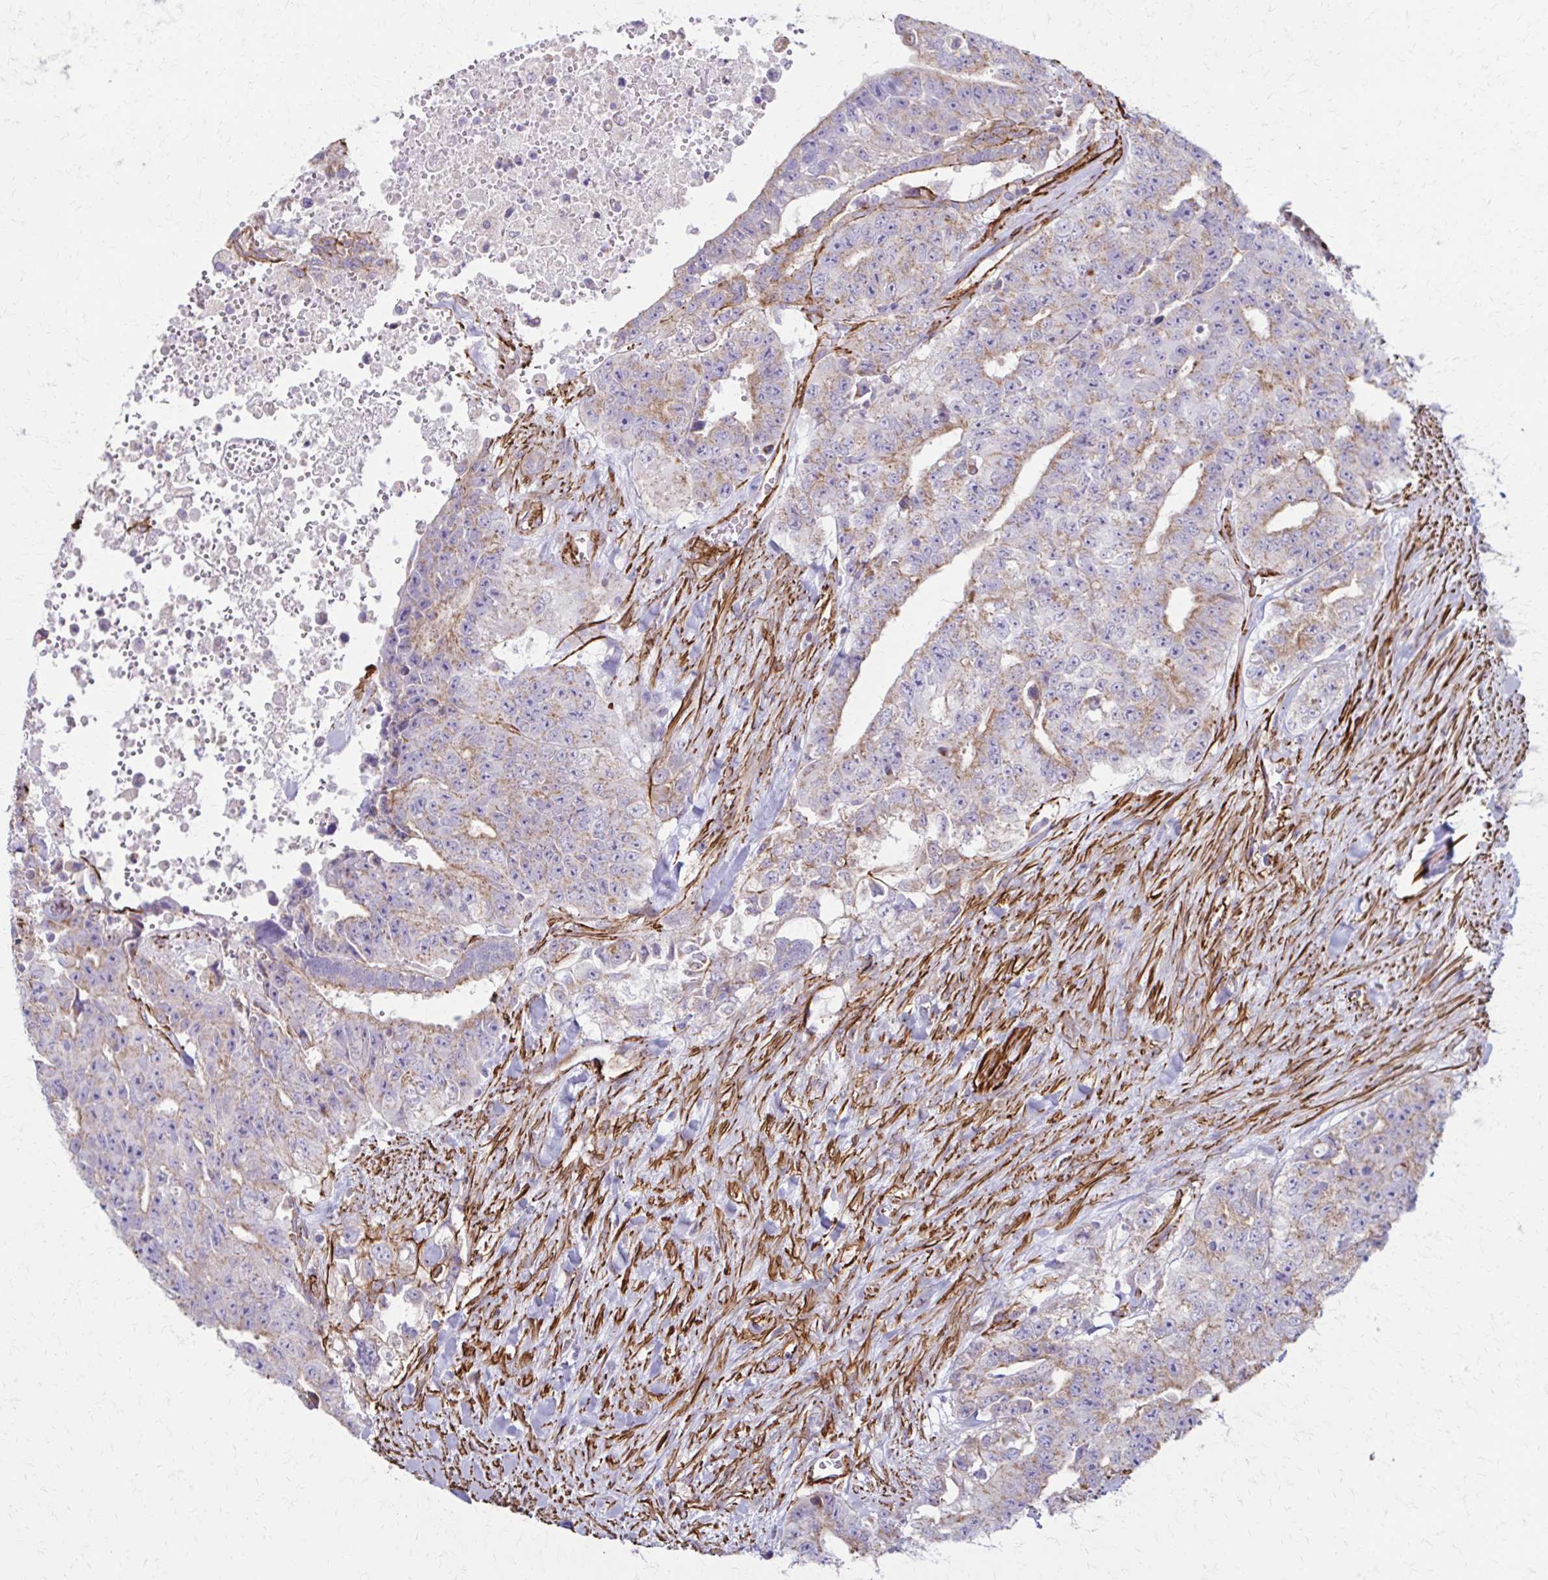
{"staining": {"intensity": "weak", "quantity": "25%-75%", "location": "cytoplasmic/membranous"}, "tissue": "testis cancer", "cell_type": "Tumor cells", "image_type": "cancer", "snomed": [{"axis": "morphology", "description": "Carcinoma, Embryonal, NOS"}, {"axis": "topography", "description": "Testis"}], "caption": "Brown immunohistochemical staining in human testis cancer displays weak cytoplasmic/membranous staining in approximately 25%-75% of tumor cells. Immunohistochemistry stains the protein of interest in brown and the nuclei are stained blue.", "gene": "TIMMDC1", "patient": {"sex": "male", "age": 24}}